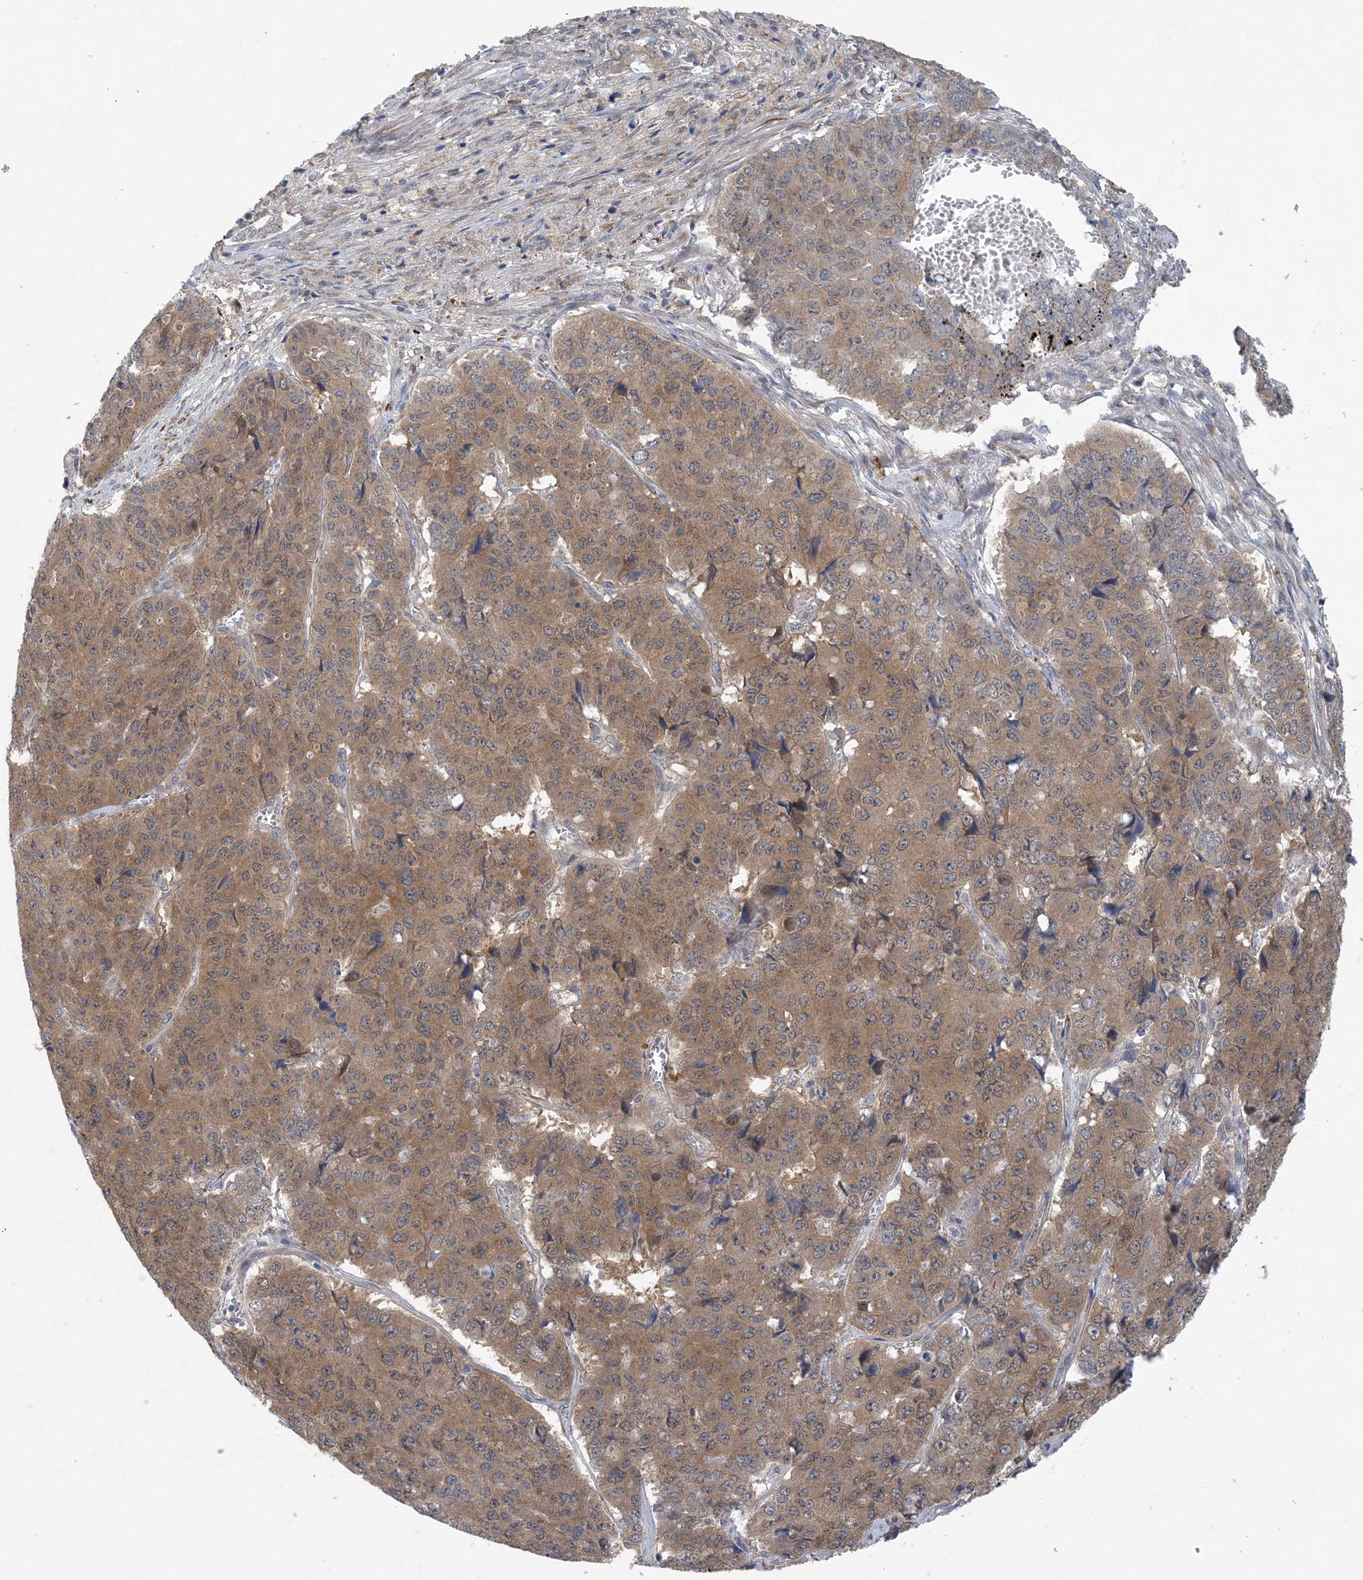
{"staining": {"intensity": "moderate", "quantity": ">75%", "location": "cytoplasmic/membranous"}, "tissue": "pancreatic cancer", "cell_type": "Tumor cells", "image_type": "cancer", "snomed": [{"axis": "morphology", "description": "Adenocarcinoma, NOS"}, {"axis": "topography", "description": "Pancreas"}], "caption": "Protein staining displays moderate cytoplasmic/membranous staining in about >75% of tumor cells in pancreatic adenocarcinoma.", "gene": "HIKESHI", "patient": {"sex": "male", "age": 50}}